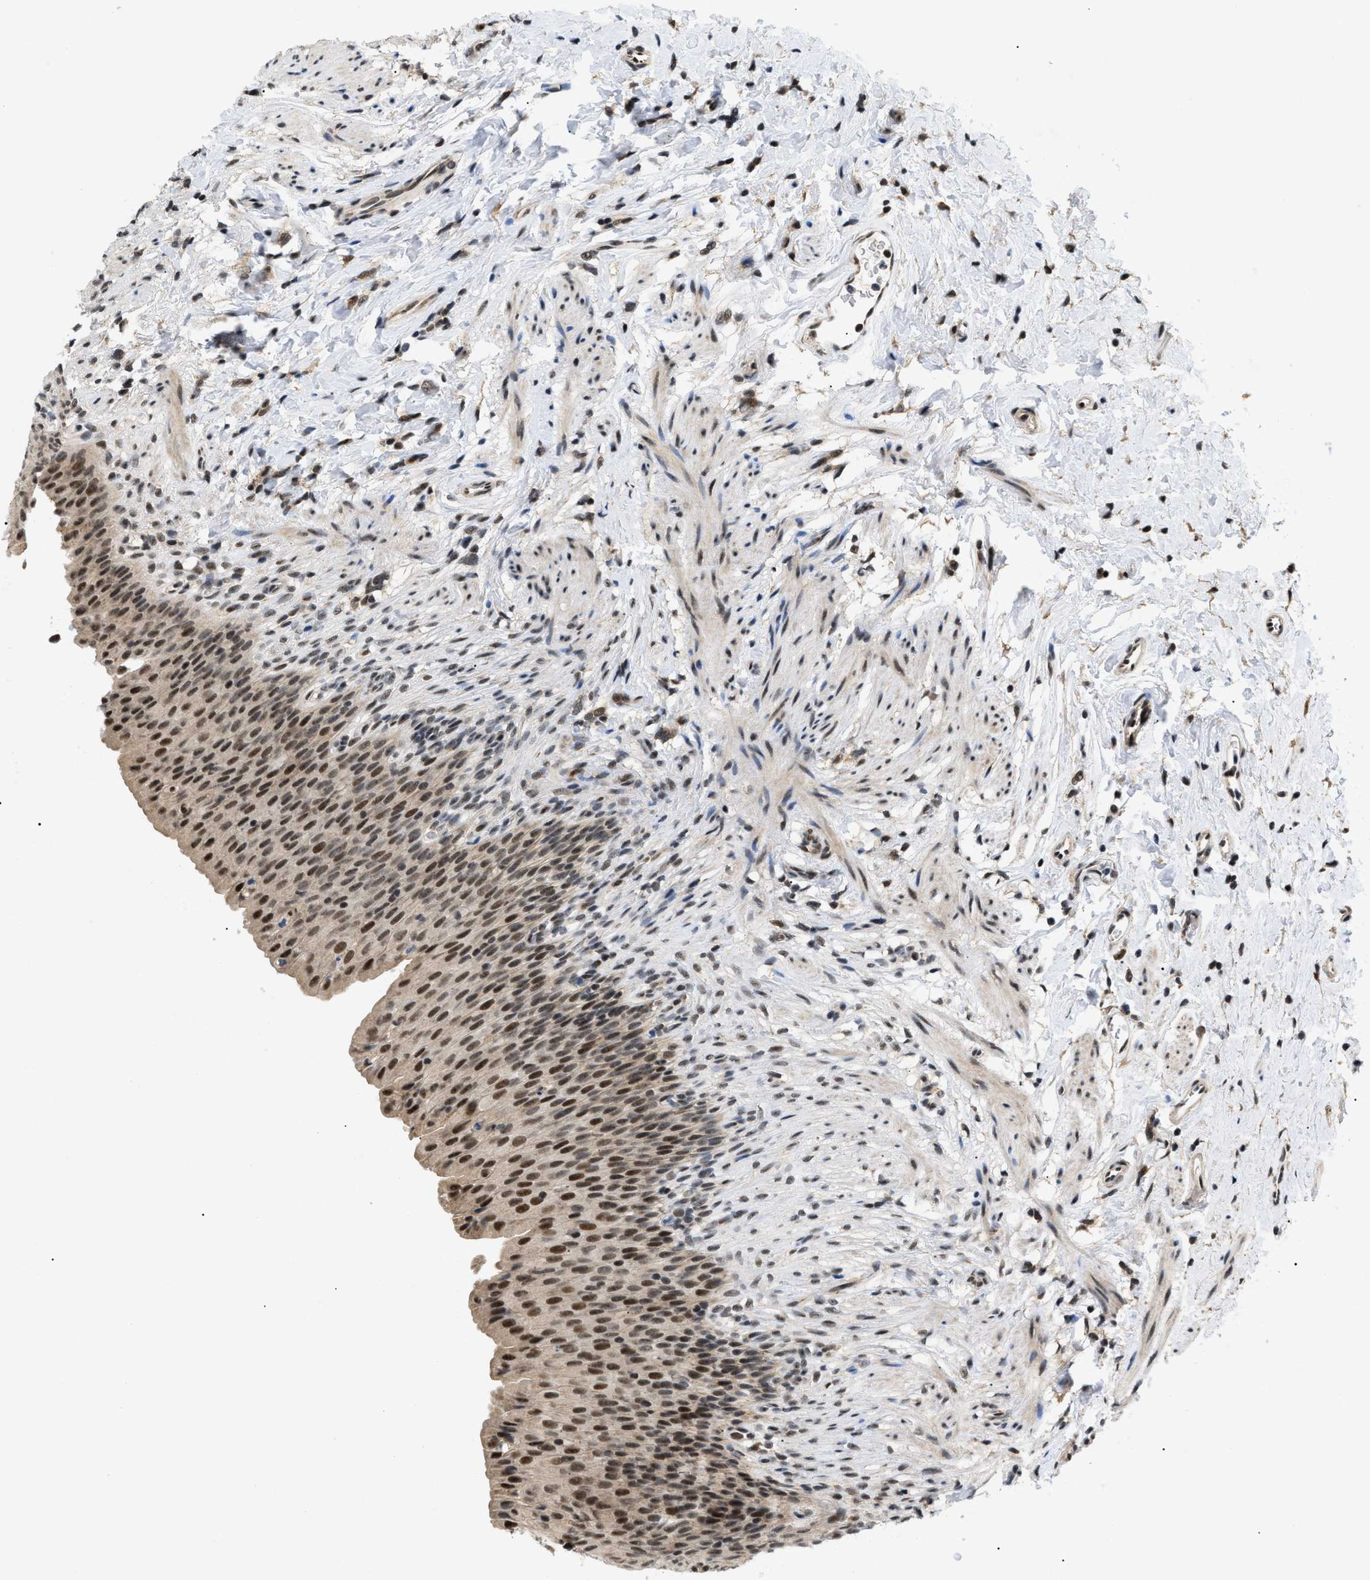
{"staining": {"intensity": "moderate", "quantity": ">75%", "location": "cytoplasmic/membranous,nuclear"}, "tissue": "urinary bladder", "cell_type": "Urothelial cells", "image_type": "normal", "snomed": [{"axis": "morphology", "description": "Normal tissue, NOS"}, {"axis": "topography", "description": "Urinary bladder"}], "caption": "This image exhibits benign urinary bladder stained with immunohistochemistry (IHC) to label a protein in brown. The cytoplasmic/membranous,nuclear of urothelial cells show moderate positivity for the protein. Nuclei are counter-stained blue.", "gene": "ZBTB11", "patient": {"sex": "female", "age": 79}}